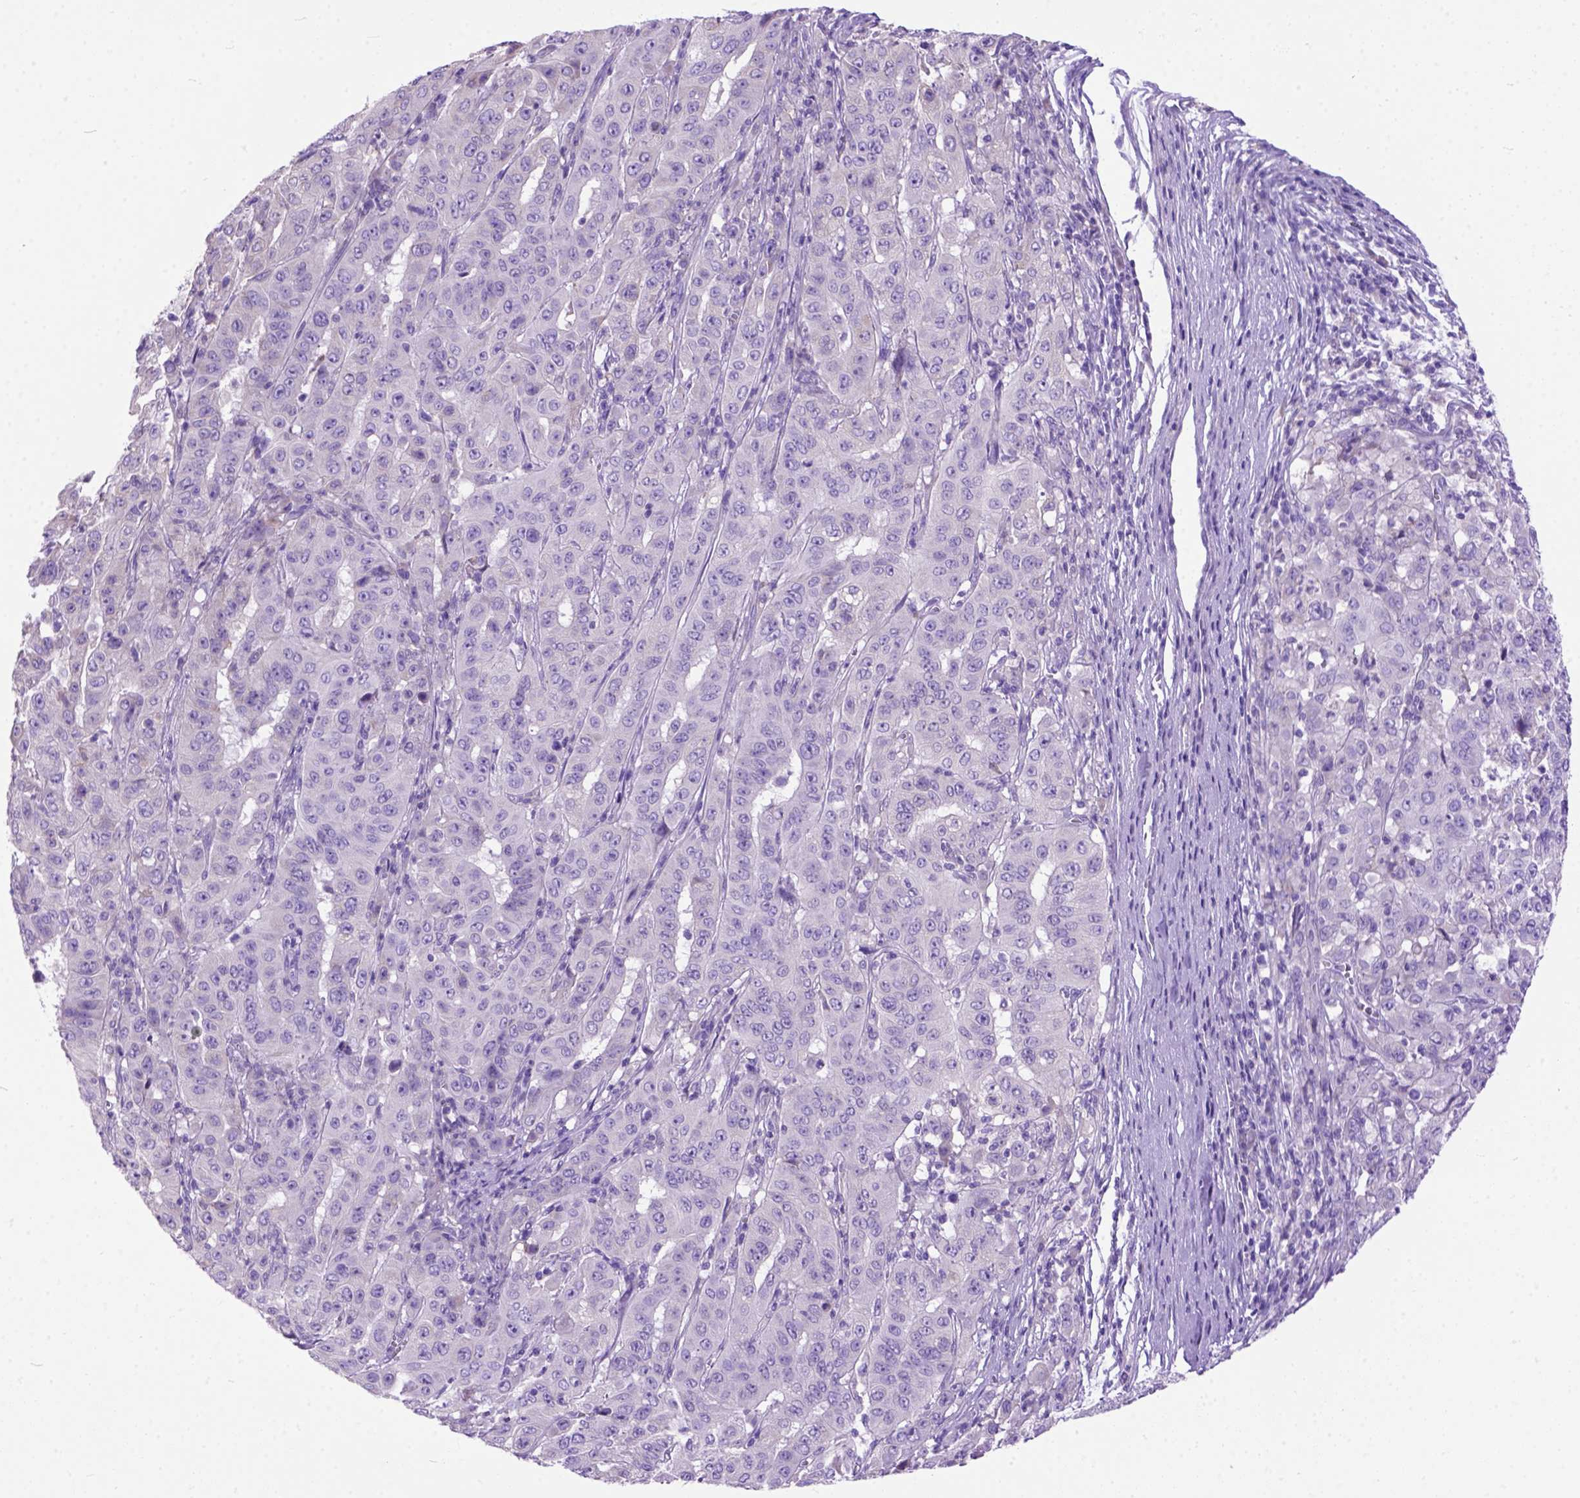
{"staining": {"intensity": "negative", "quantity": "none", "location": "none"}, "tissue": "pancreatic cancer", "cell_type": "Tumor cells", "image_type": "cancer", "snomed": [{"axis": "morphology", "description": "Adenocarcinoma, NOS"}, {"axis": "topography", "description": "Pancreas"}], "caption": "DAB (3,3'-diaminobenzidine) immunohistochemical staining of pancreatic cancer shows no significant staining in tumor cells.", "gene": "ODAD3", "patient": {"sex": "male", "age": 63}}